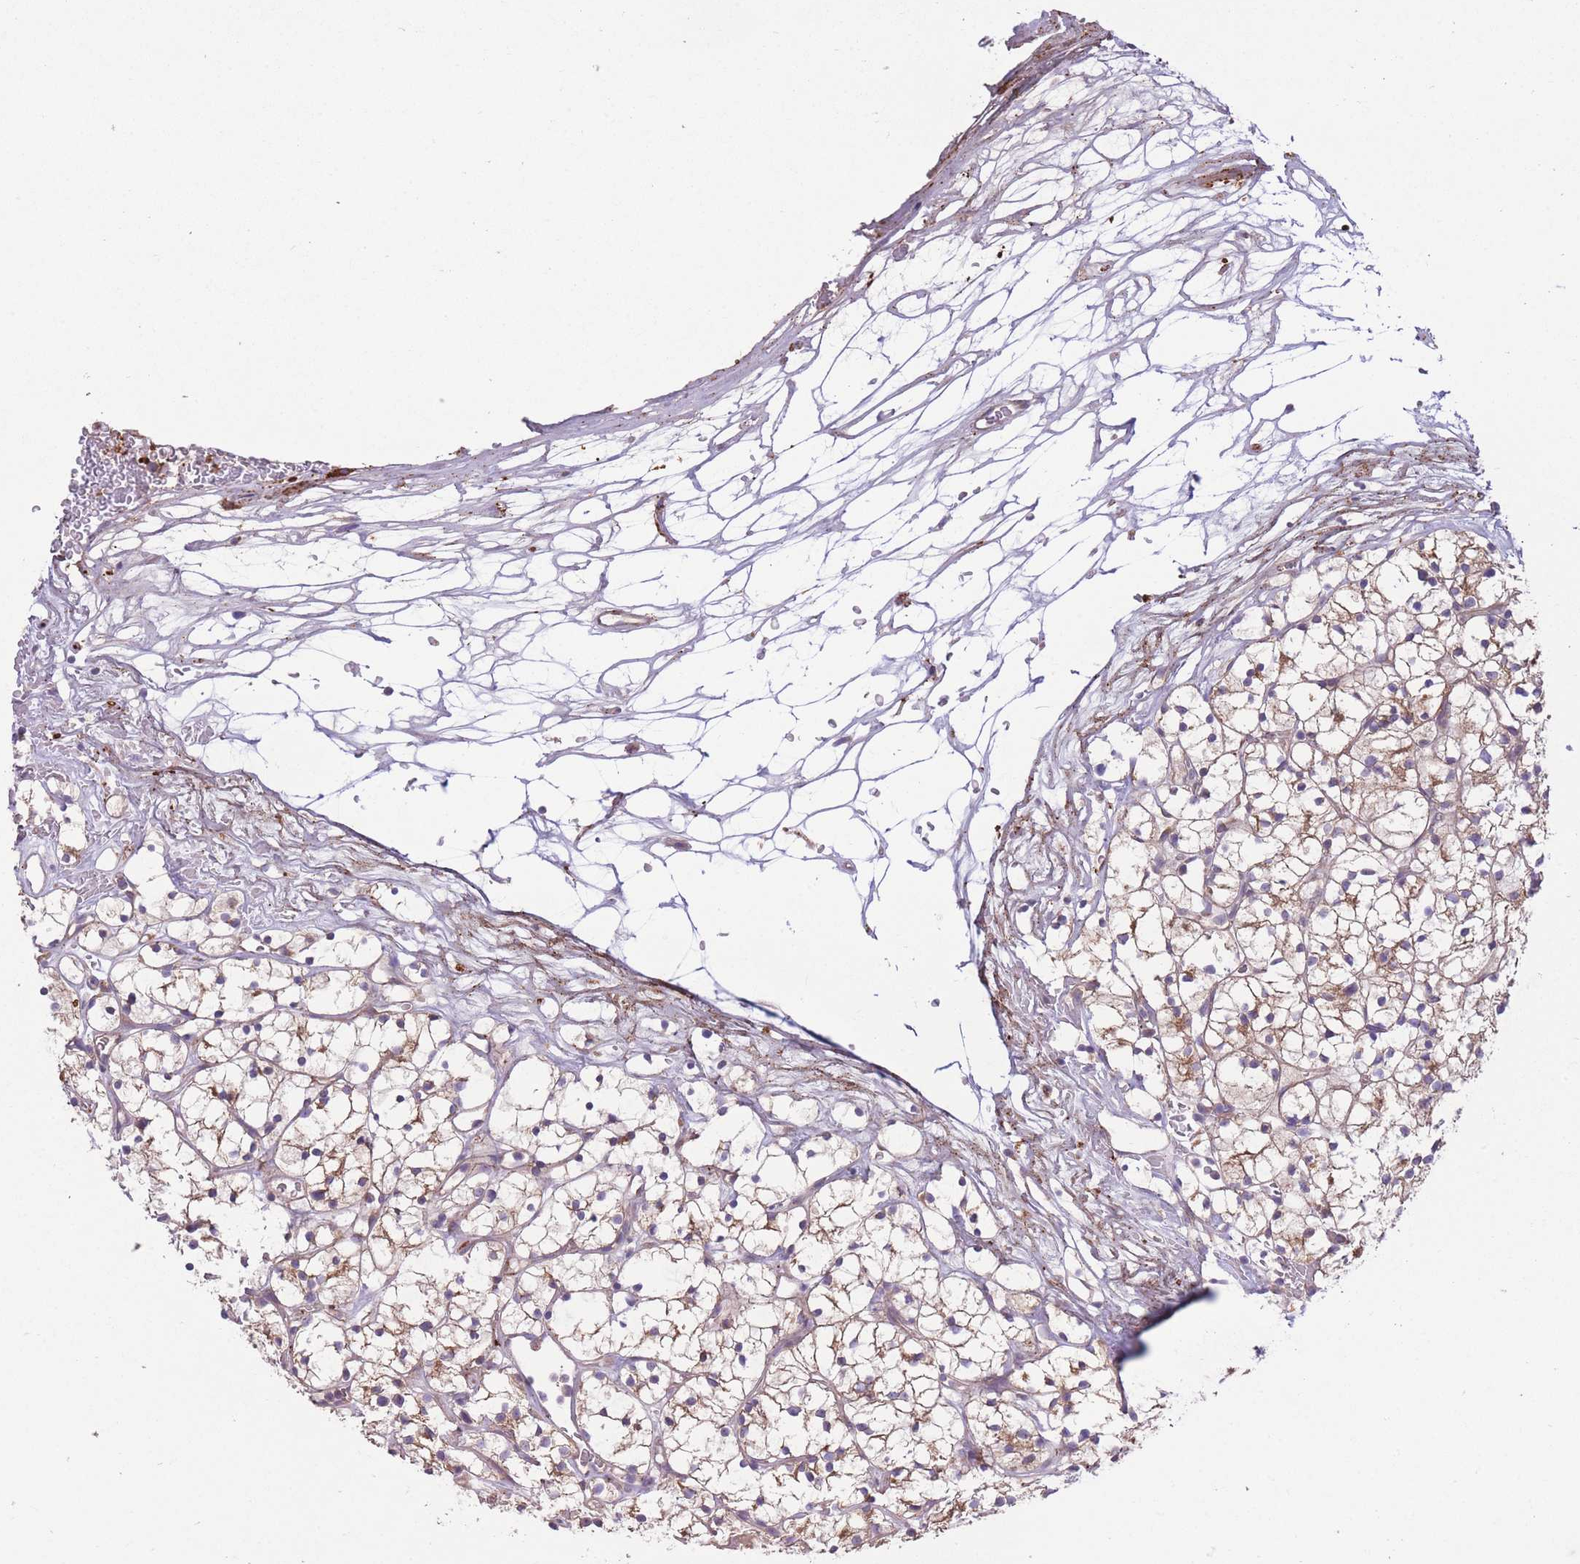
{"staining": {"intensity": "moderate", "quantity": ">75%", "location": "cytoplasmic/membranous"}, "tissue": "renal cancer", "cell_type": "Tumor cells", "image_type": "cancer", "snomed": [{"axis": "morphology", "description": "Adenocarcinoma, NOS"}, {"axis": "topography", "description": "Kidney"}], "caption": "The photomicrograph displays staining of renal adenocarcinoma, revealing moderate cytoplasmic/membranous protein expression (brown color) within tumor cells.", "gene": "ATP13A2", "patient": {"sex": "female", "age": 64}}